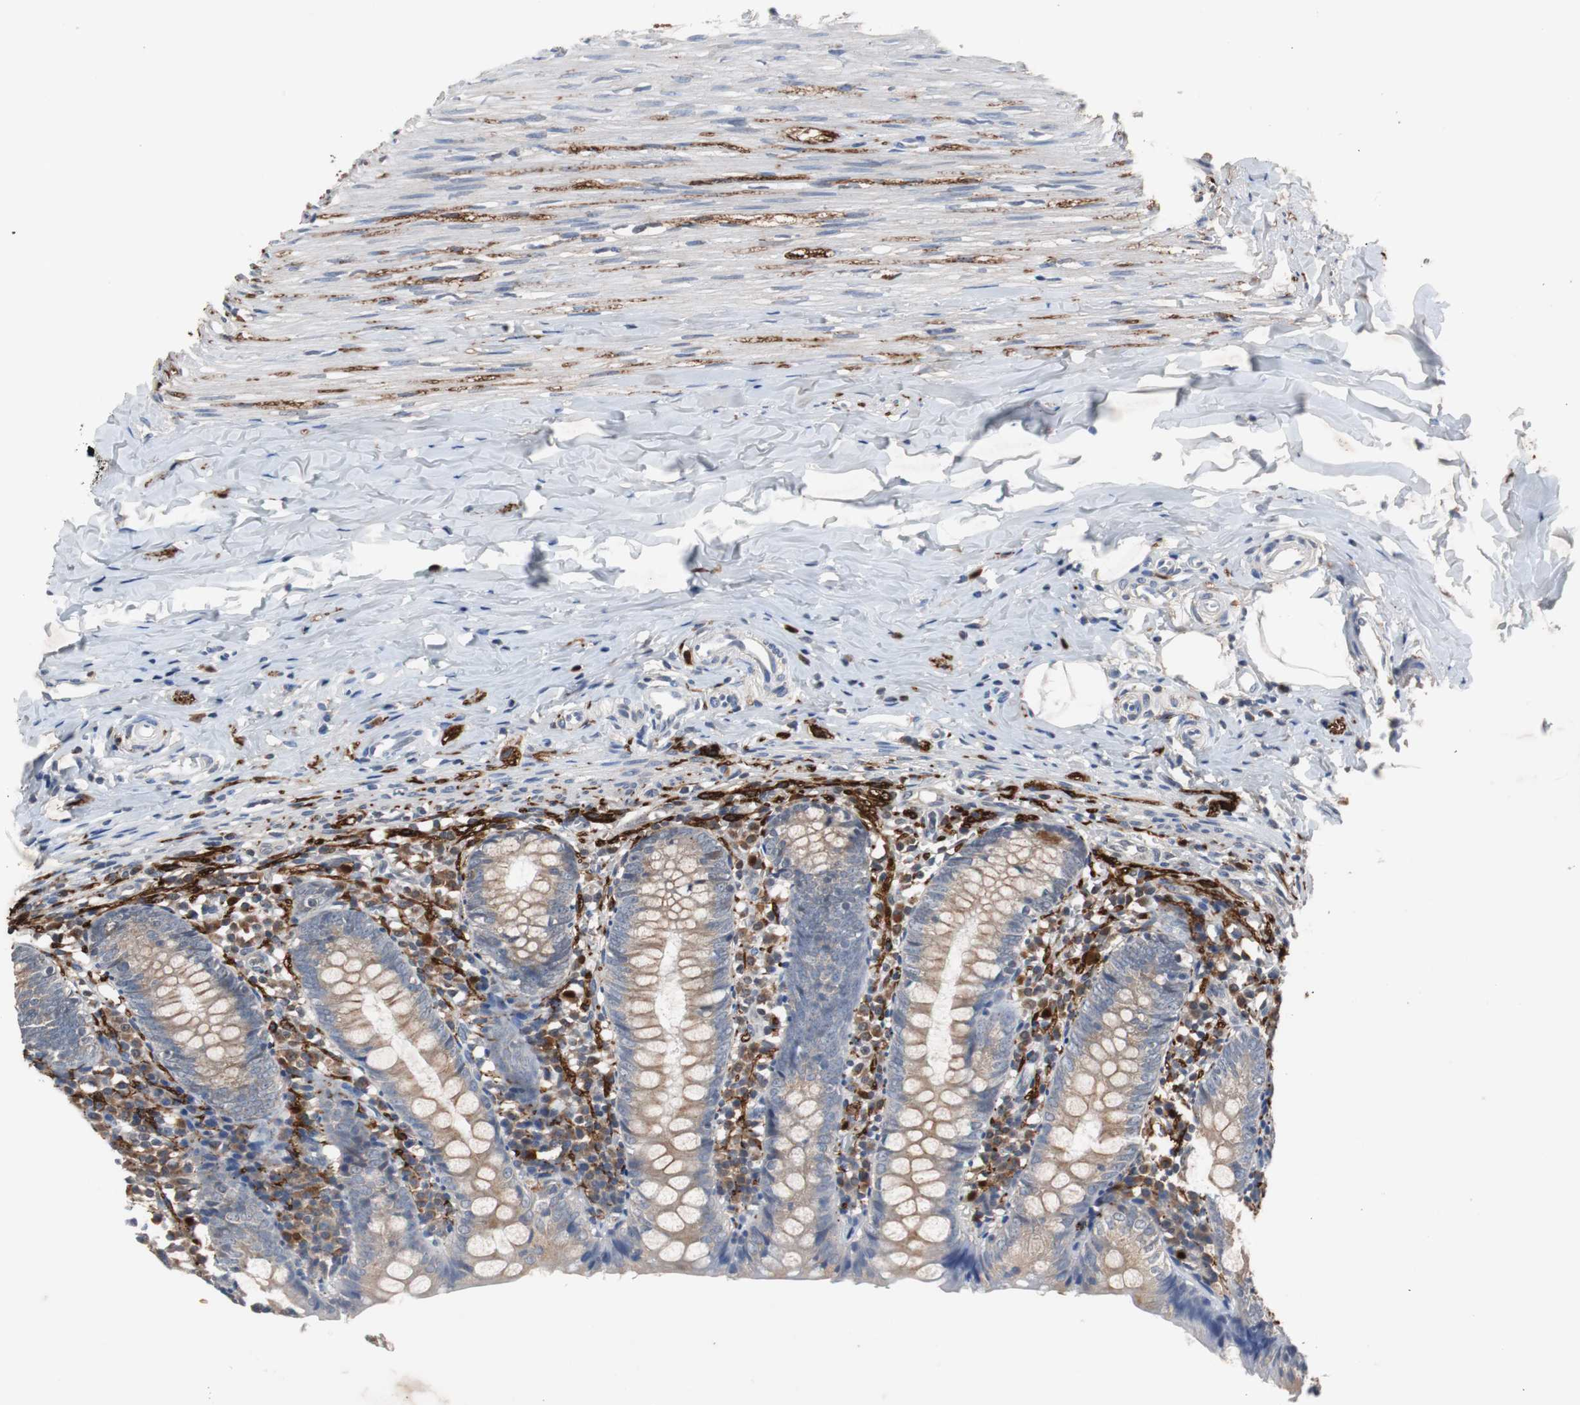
{"staining": {"intensity": "moderate", "quantity": ">75%", "location": "cytoplasmic/membranous"}, "tissue": "appendix", "cell_type": "Glandular cells", "image_type": "normal", "snomed": [{"axis": "morphology", "description": "Normal tissue, NOS"}, {"axis": "topography", "description": "Appendix"}], "caption": "The immunohistochemical stain labels moderate cytoplasmic/membranous expression in glandular cells of unremarkable appendix. (Stains: DAB (3,3'-diaminobenzidine) in brown, nuclei in blue, Microscopy: brightfield microscopy at high magnification).", "gene": "CALB2", "patient": {"sex": "female", "age": 10}}